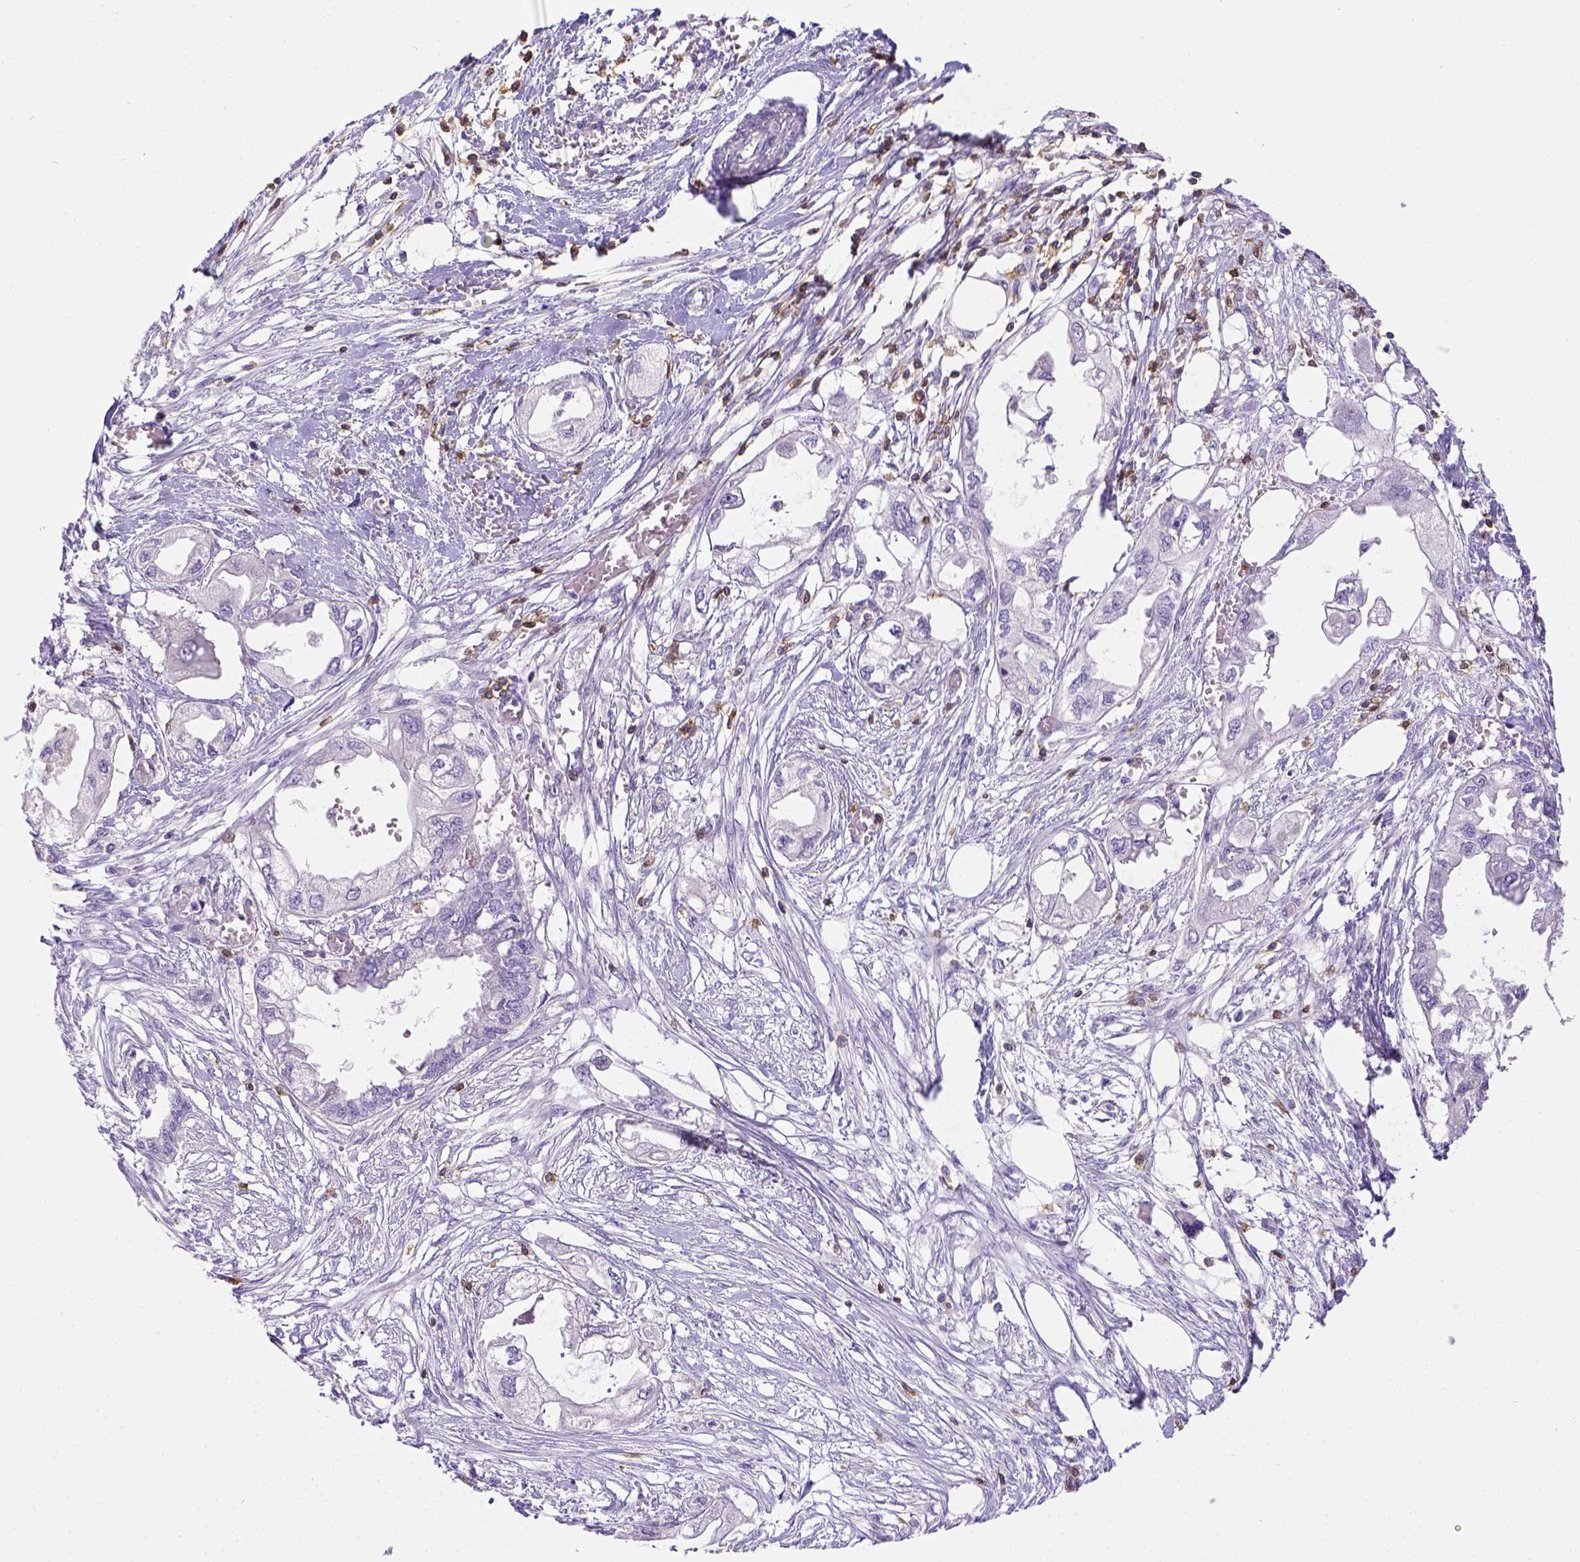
{"staining": {"intensity": "negative", "quantity": "none", "location": "none"}, "tissue": "endometrial cancer", "cell_type": "Tumor cells", "image_type": "cancer", "snomed": [{"axis": "morphology", "description": "Adenocarcinoma, NOS"}, {"axis": "morphology", "description": "Adenocarcinoma, metastatic, NOS"}, {"axis": "topography", "description": "Adipose tissue"}, {"axis": "topography", "description": "Endometrium"}], "caption": "Adenocarcinoma (endometrial) stained for a protein using IHC demonstrates no positivity tumor cells.", "gene": "CD3E", "patient": {"sex": "female", "age": 67}}